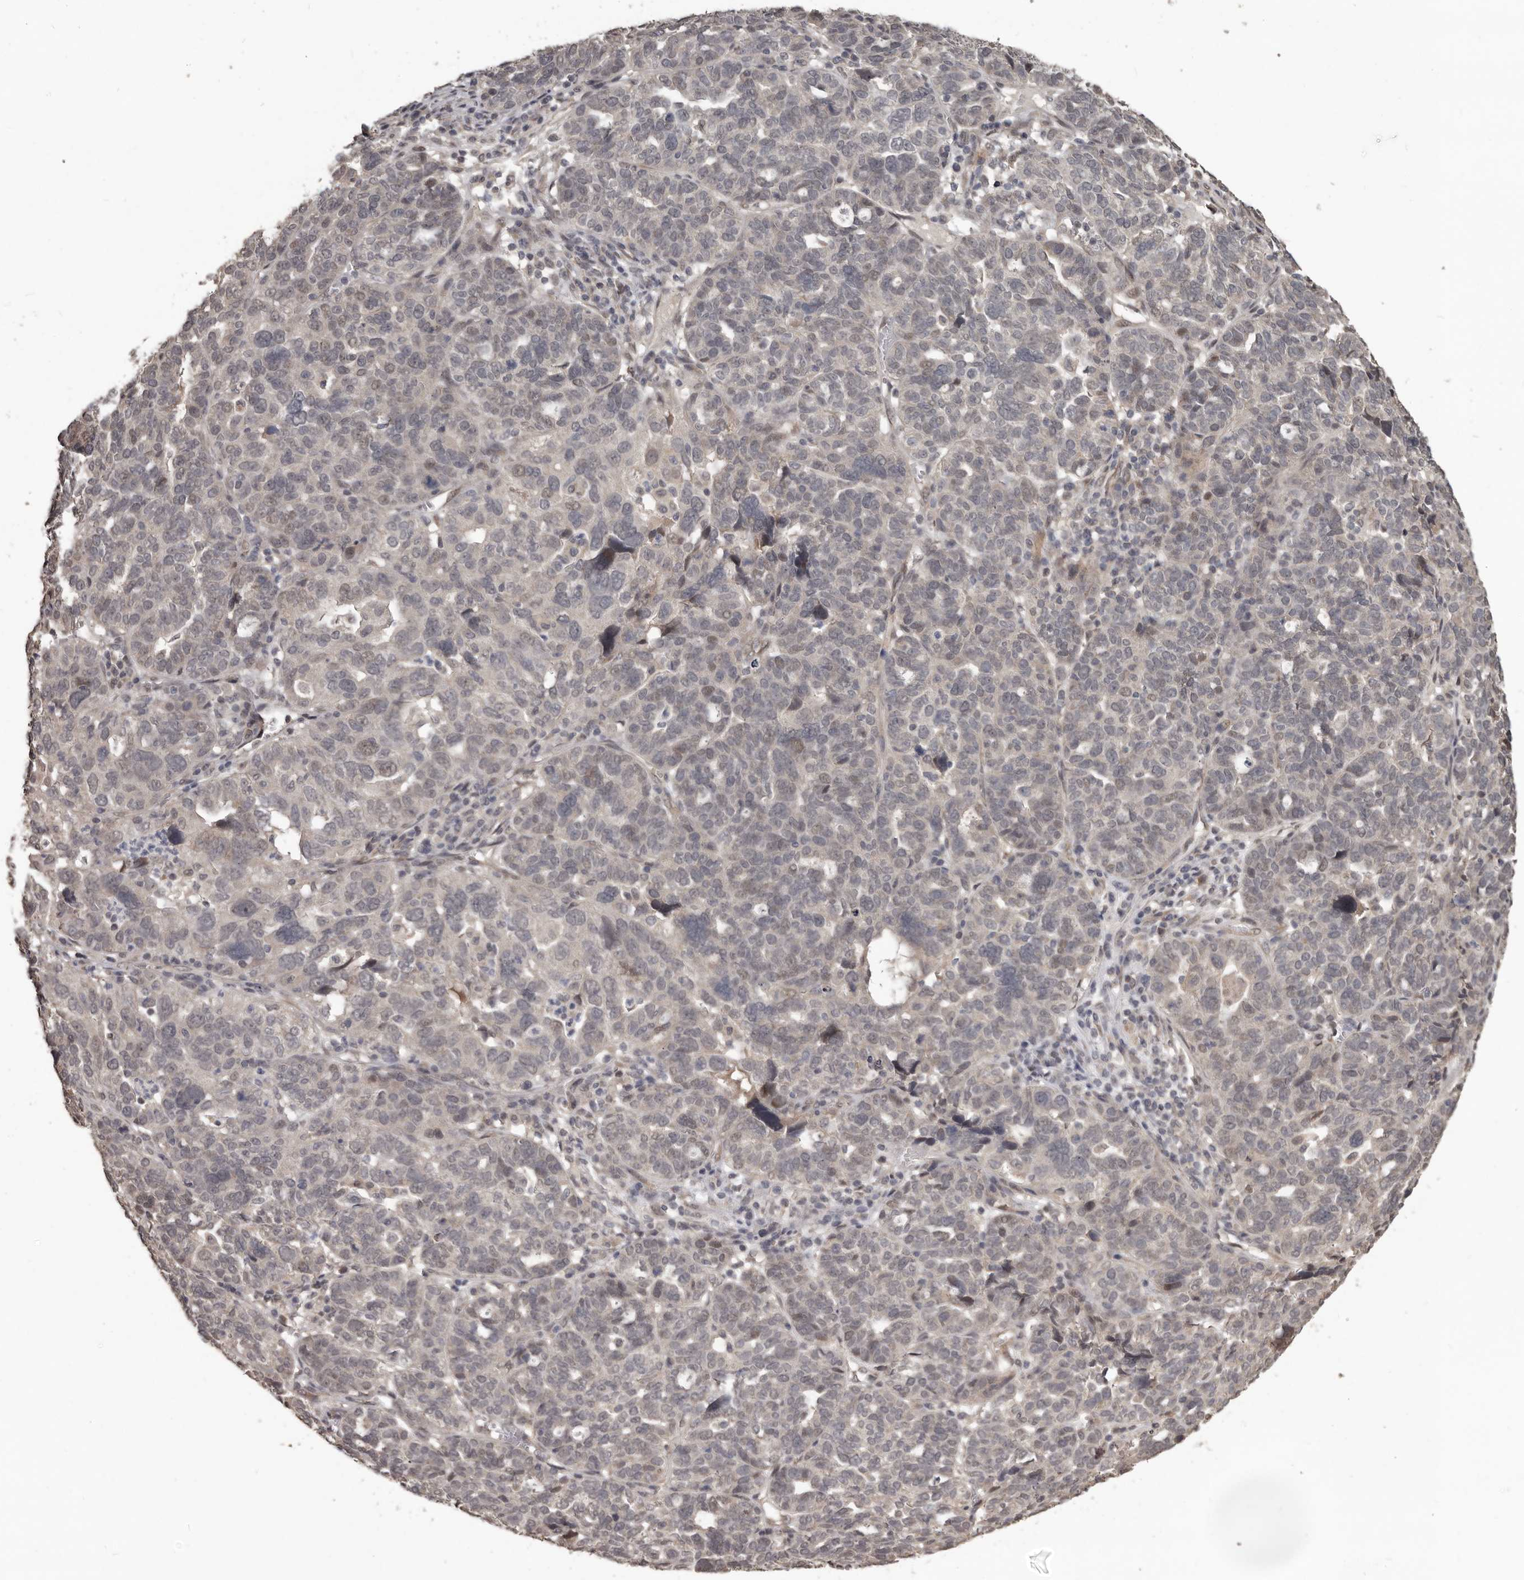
{"staining": {"intensity": "weak", "quantity": "25%-75%", "location": "nuclear"}, "tissue": "ovarian cancer", "cell_type": "Tumor cells", "image_type": "cancer", "snomed": [{"axis": "morphology", "description": "Cystadenocarcinoma, serous, NOS"}, {"axis": "topography", "description": "Ovary"}], "caption": "Brown immunohistochemical staining in human ovarian cancer demonstrates weak nuclear expression in about 25%-75% of tumor cells. (DAB IHC with brightfield microscopy, high magnification).", "gene": "ZFP14", "patient": {"sex": "female", "age": 59}}